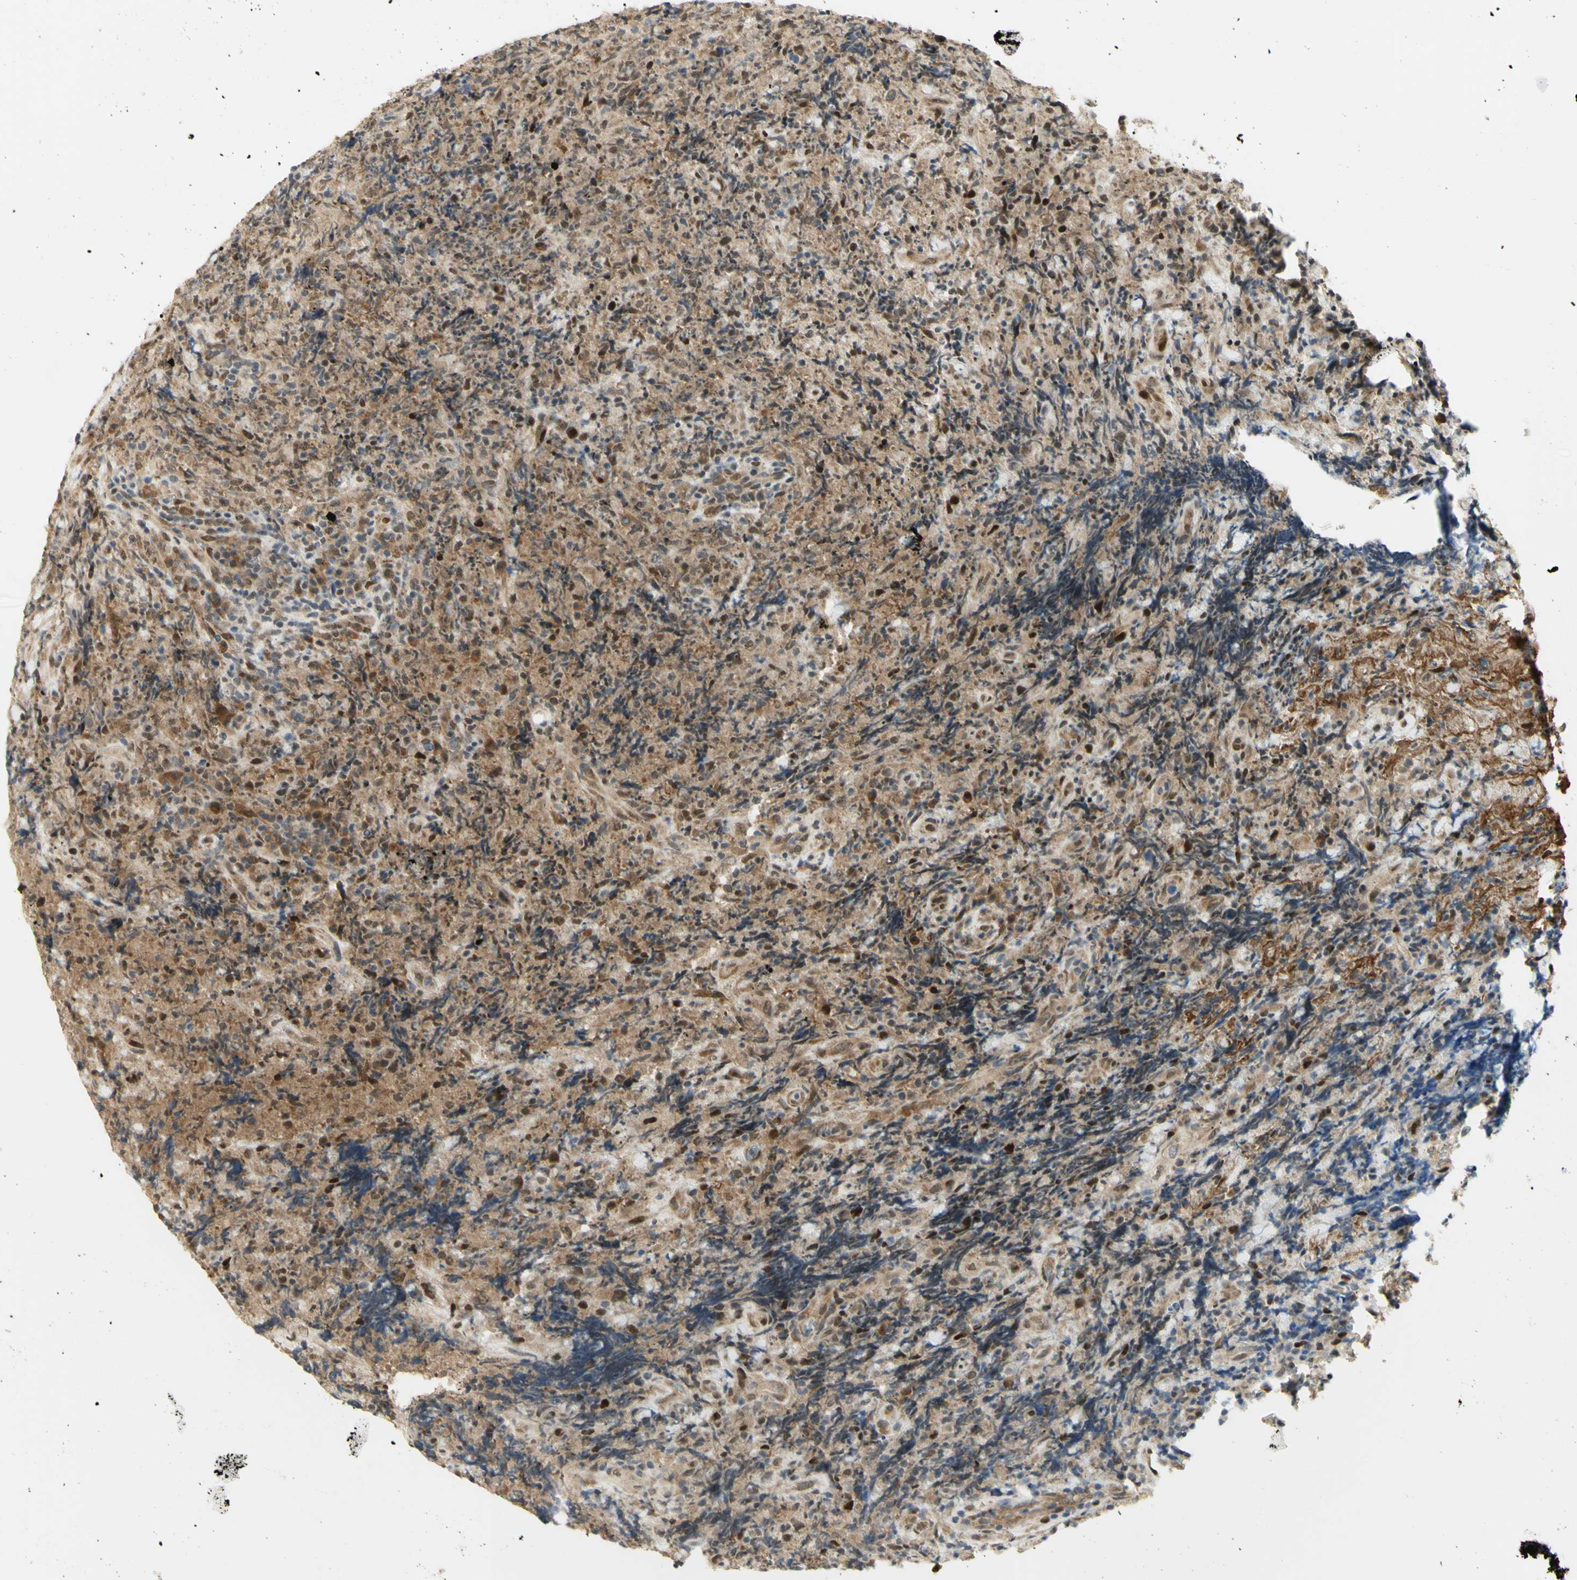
{"staining": {"intensity": "moderate", "quantity": "<25%", "location": "nuclear"}, "tissue": "lymphoma", "cell_type": "Tumor cells", "image_type": "cancer", "snomed": [{"axis": "morphology", "description": "Malignant lymphoma, non-Hodgkin's type, High grade"}, {"axis": "topography", "description": "Tonsil"}], "caption": "The micrograph exhibits immunohistochemical staining of high-grade malignant lymphoma, non-Hodgkin's type. There is moderate nuclear positivity is seen in about <25% of tumor cells.", "gene": "DDX1", "patient": {"sex": "female", "age": 36}}